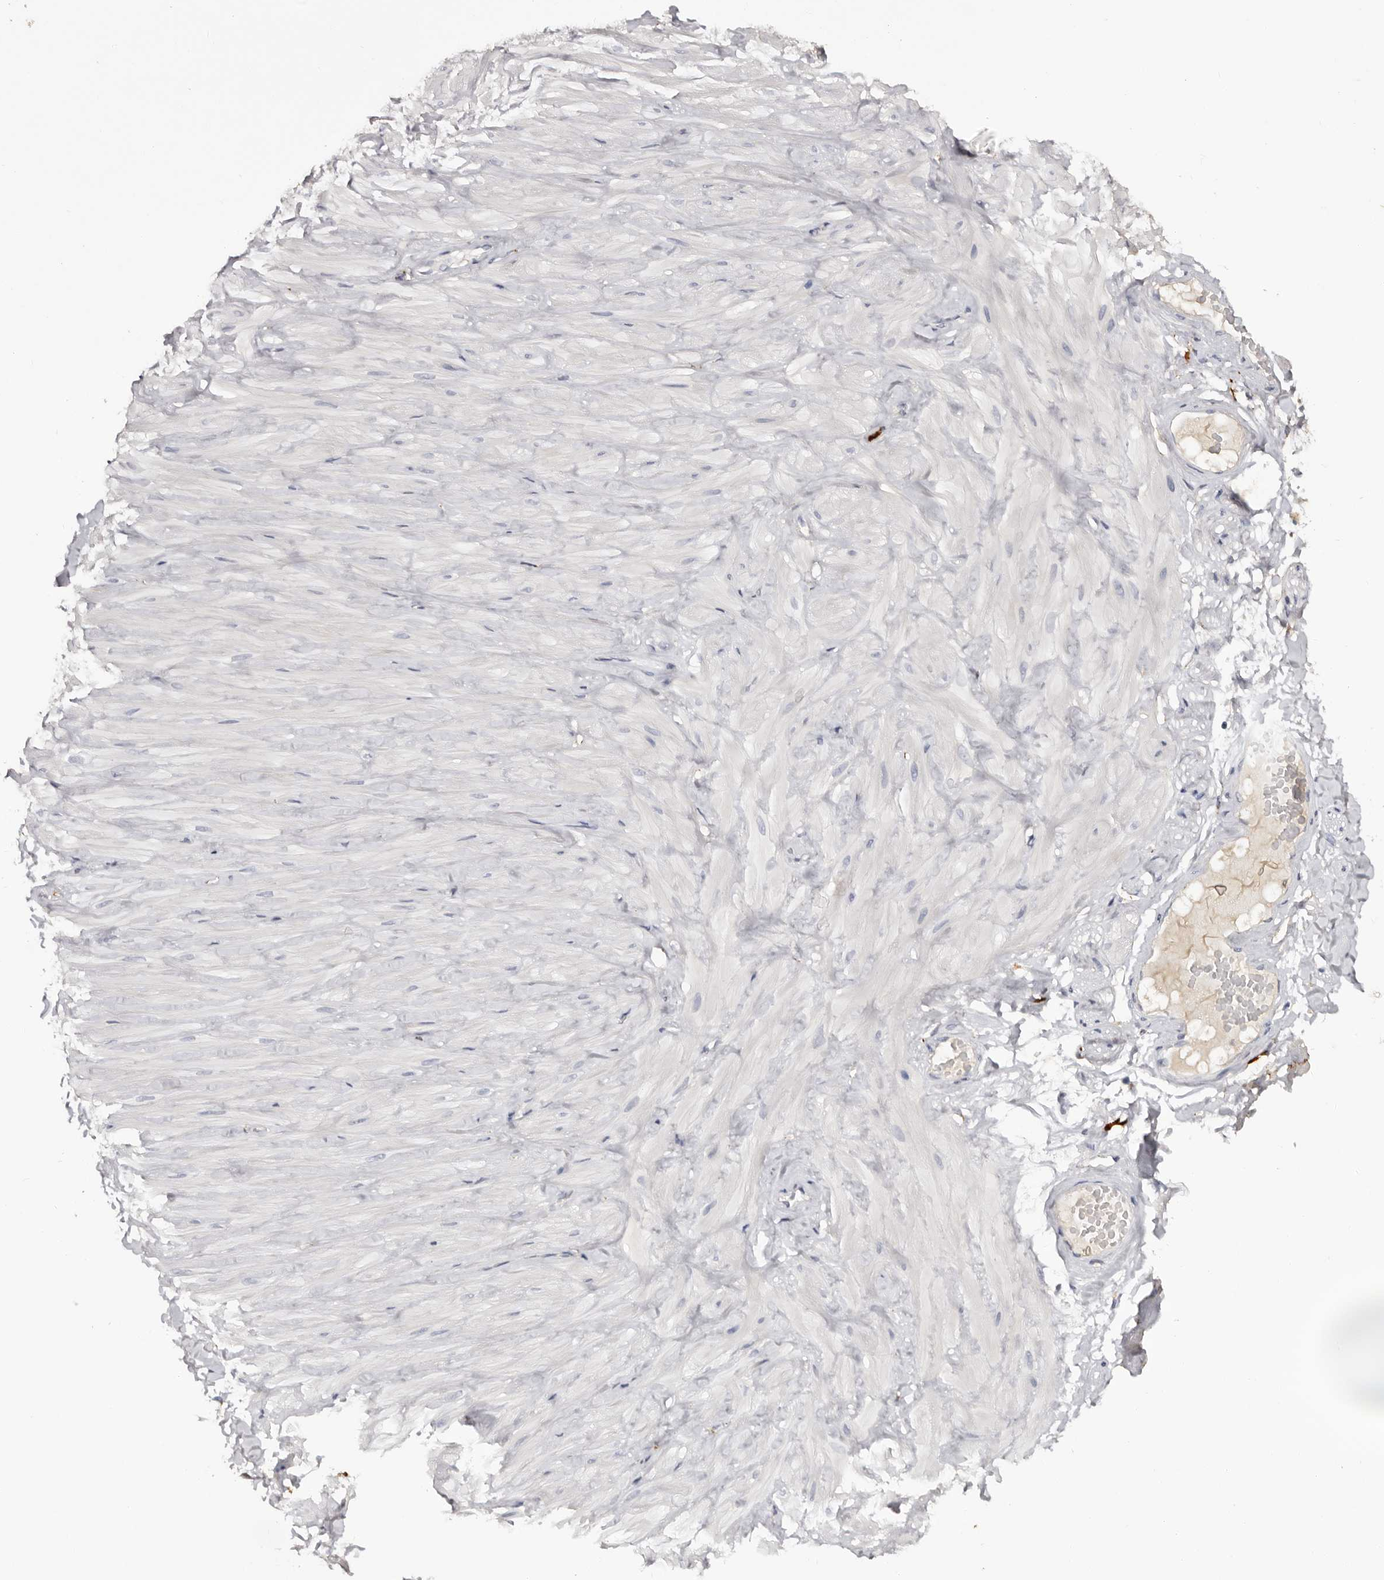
{"staining": {"intensity": "weak", "quantity": "25%-75%", "location": "cytoplasmic/membranous,nuclear"}, "tissue": "adipose tissue", "cell_type": "Adipocytes", "image_type": "normal", "snomed": [{"axis": "morphology", "description": "Normal tissue, NOS"}, {"axis": "topography", "description": "Adipose tissue"}, {"axis": "topography", "description": "Vascular tissue"}, {"axis": "topography", "description": "Peripheral nerve tissue"}], "caption": "A micrograph of adipose tissue stained for a protein reveals weak cytoplasmic/membranous,nuclear brown staining in adipocytes. The staining was performed using DAB (3,3'-diaminobenzidine), with brown indicating positive protein expression. Nuclei are stained blue with hematoxylin.", "gene": "DAP", "patient": {"sex": "male", "age": 25}}